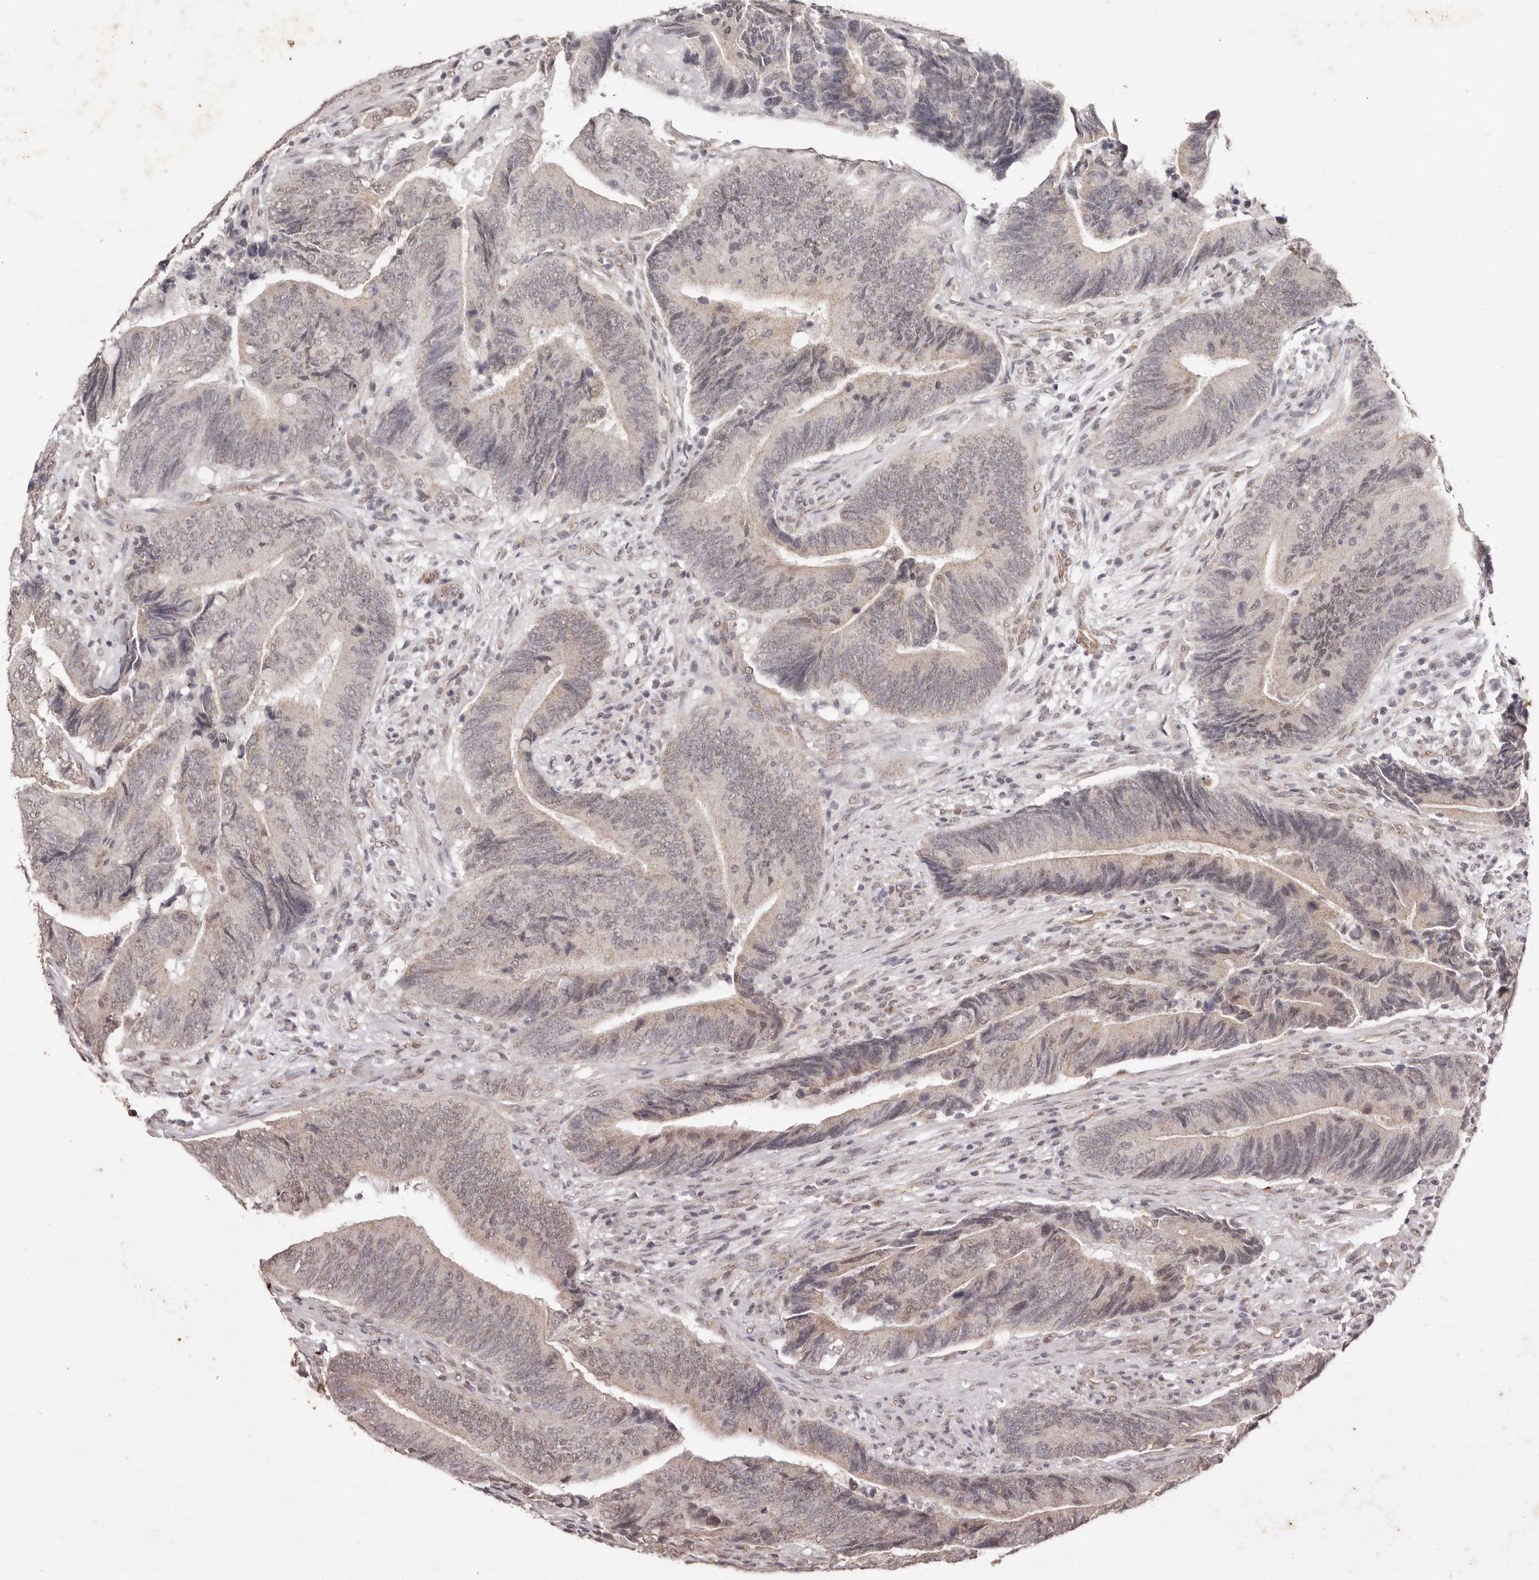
{"staining": {"intensity": "weak", "quantity": "25%-75%", "location": "nuclear"}, "tissue": "colorectal cancer", "cell_type": "Tumor cells", "image_type": "cancer", "snomed": [{"axis": "morphology", "description": "Normal tissue, NOS"}, {"axis": "morphology", "description": "Adenocarcinoma, NOS"}, {"axis": "topography", "description": "Colon"}], "caption": "The immunohistochemical stain shows weak nuclear positivity in tumor cells of colorectal adenocarcinoma tissue. Immunohistochemistry stains the protein of interest in brown and the nuclei are stained blue.", "gene": "RPS6KA5", "patient": {"sex": "male", "age": 56}}